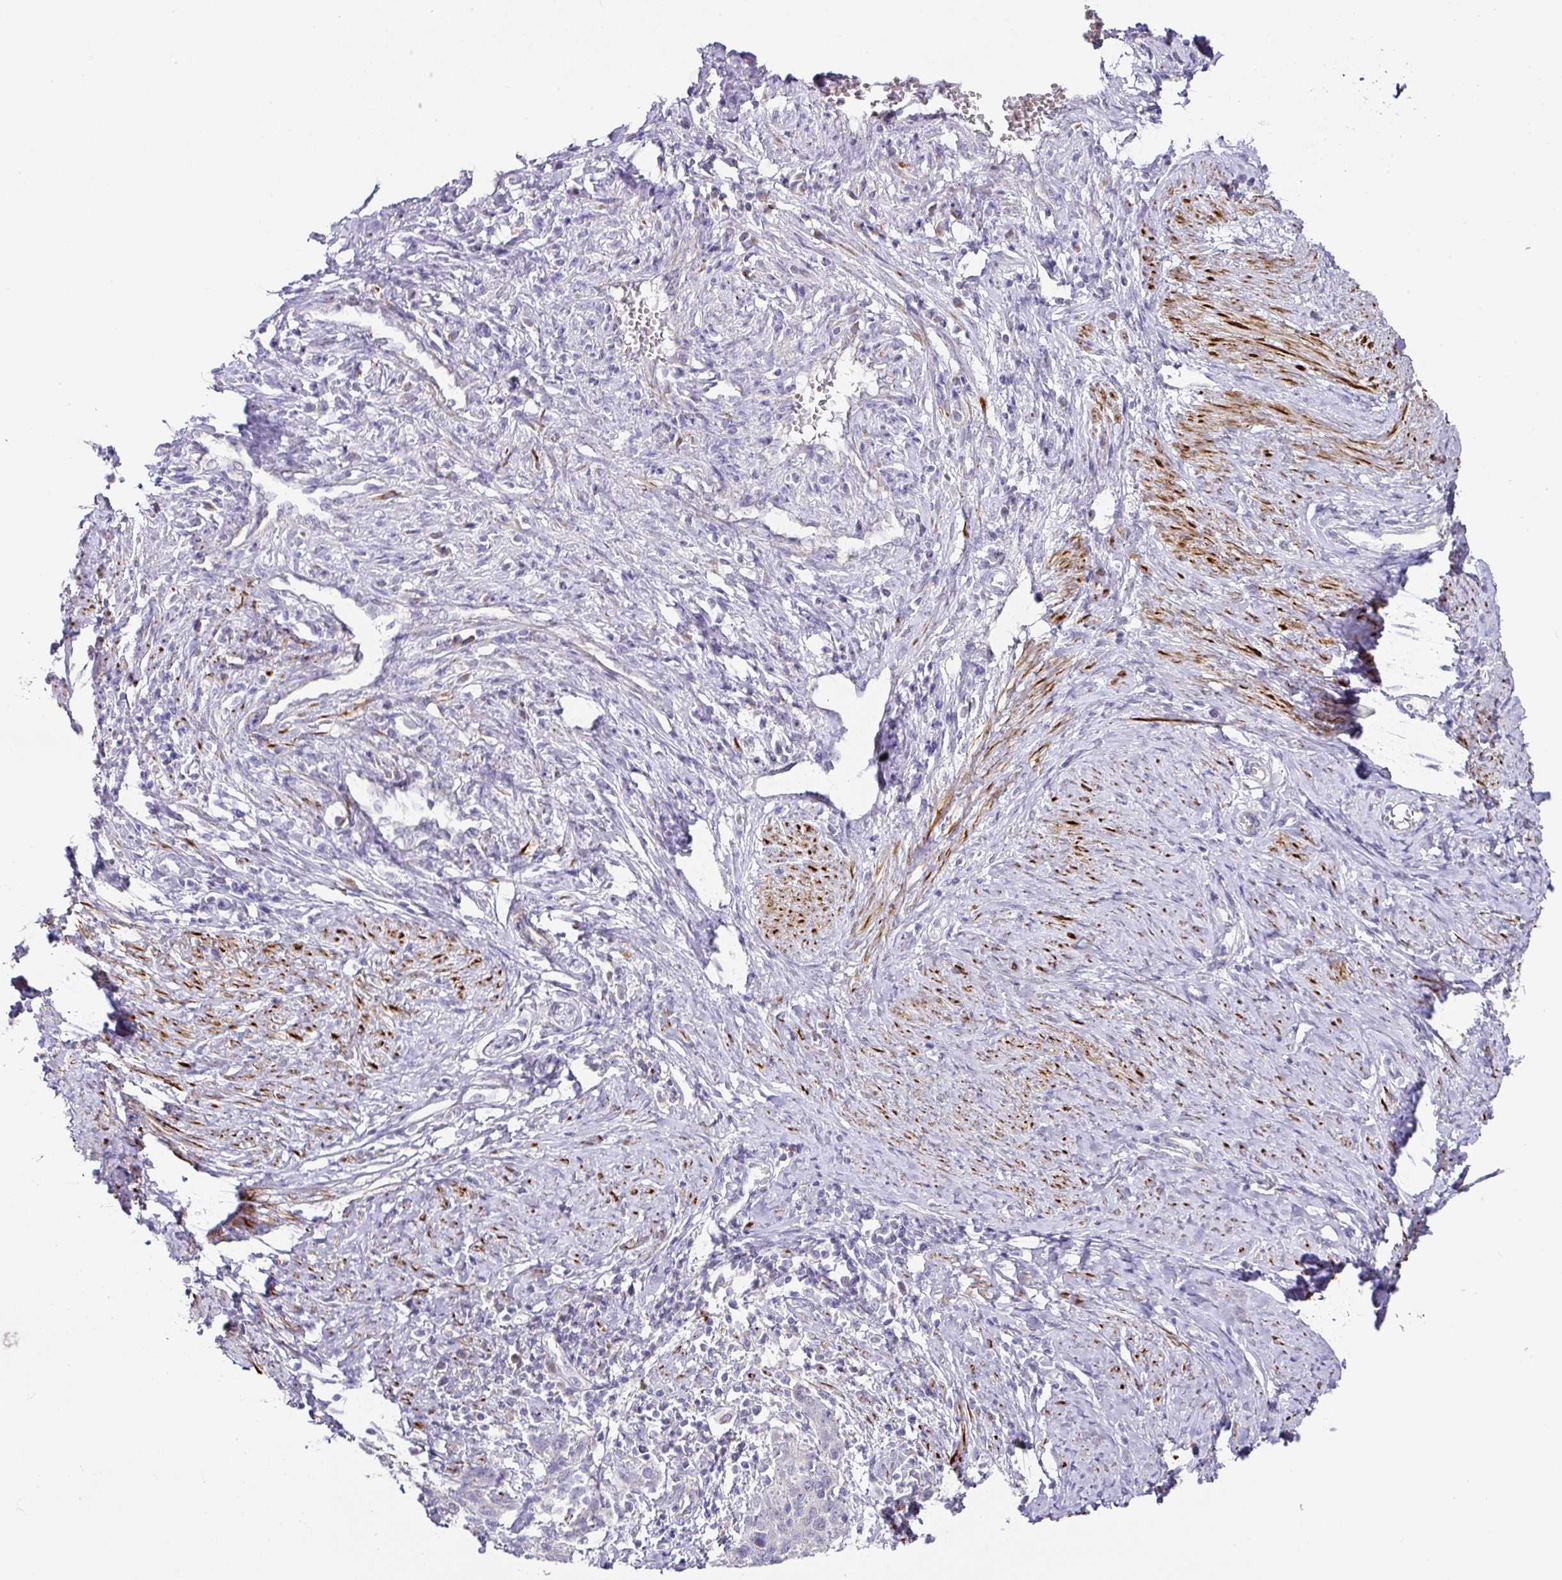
{"staining": {"intensity": "negative", "quantity": "none", "location": "none"}, "tissue": "cervical cancer", "cell_type": "Tumor cells", "image_type": "cancer", "snomed": [{"axis": "morphology", "description": "Squamous cell carcinoma, NOS"}, {"axis": "topography", "description": "Cervix"}], "caption": "This image is of cervical cancer (squamous cell carcinoma) stained with immunohistochemistry (IHC) to label a protein in brown with the nuclei are counter-stained blue. There is no positivity in tumor cells. (DAB (3,3'-diaminobenzidine) IHC visualized using brightfield microscopy, high magnification).", "gene": "TARM1", "patient": {"sex": "female", "age": 39}}